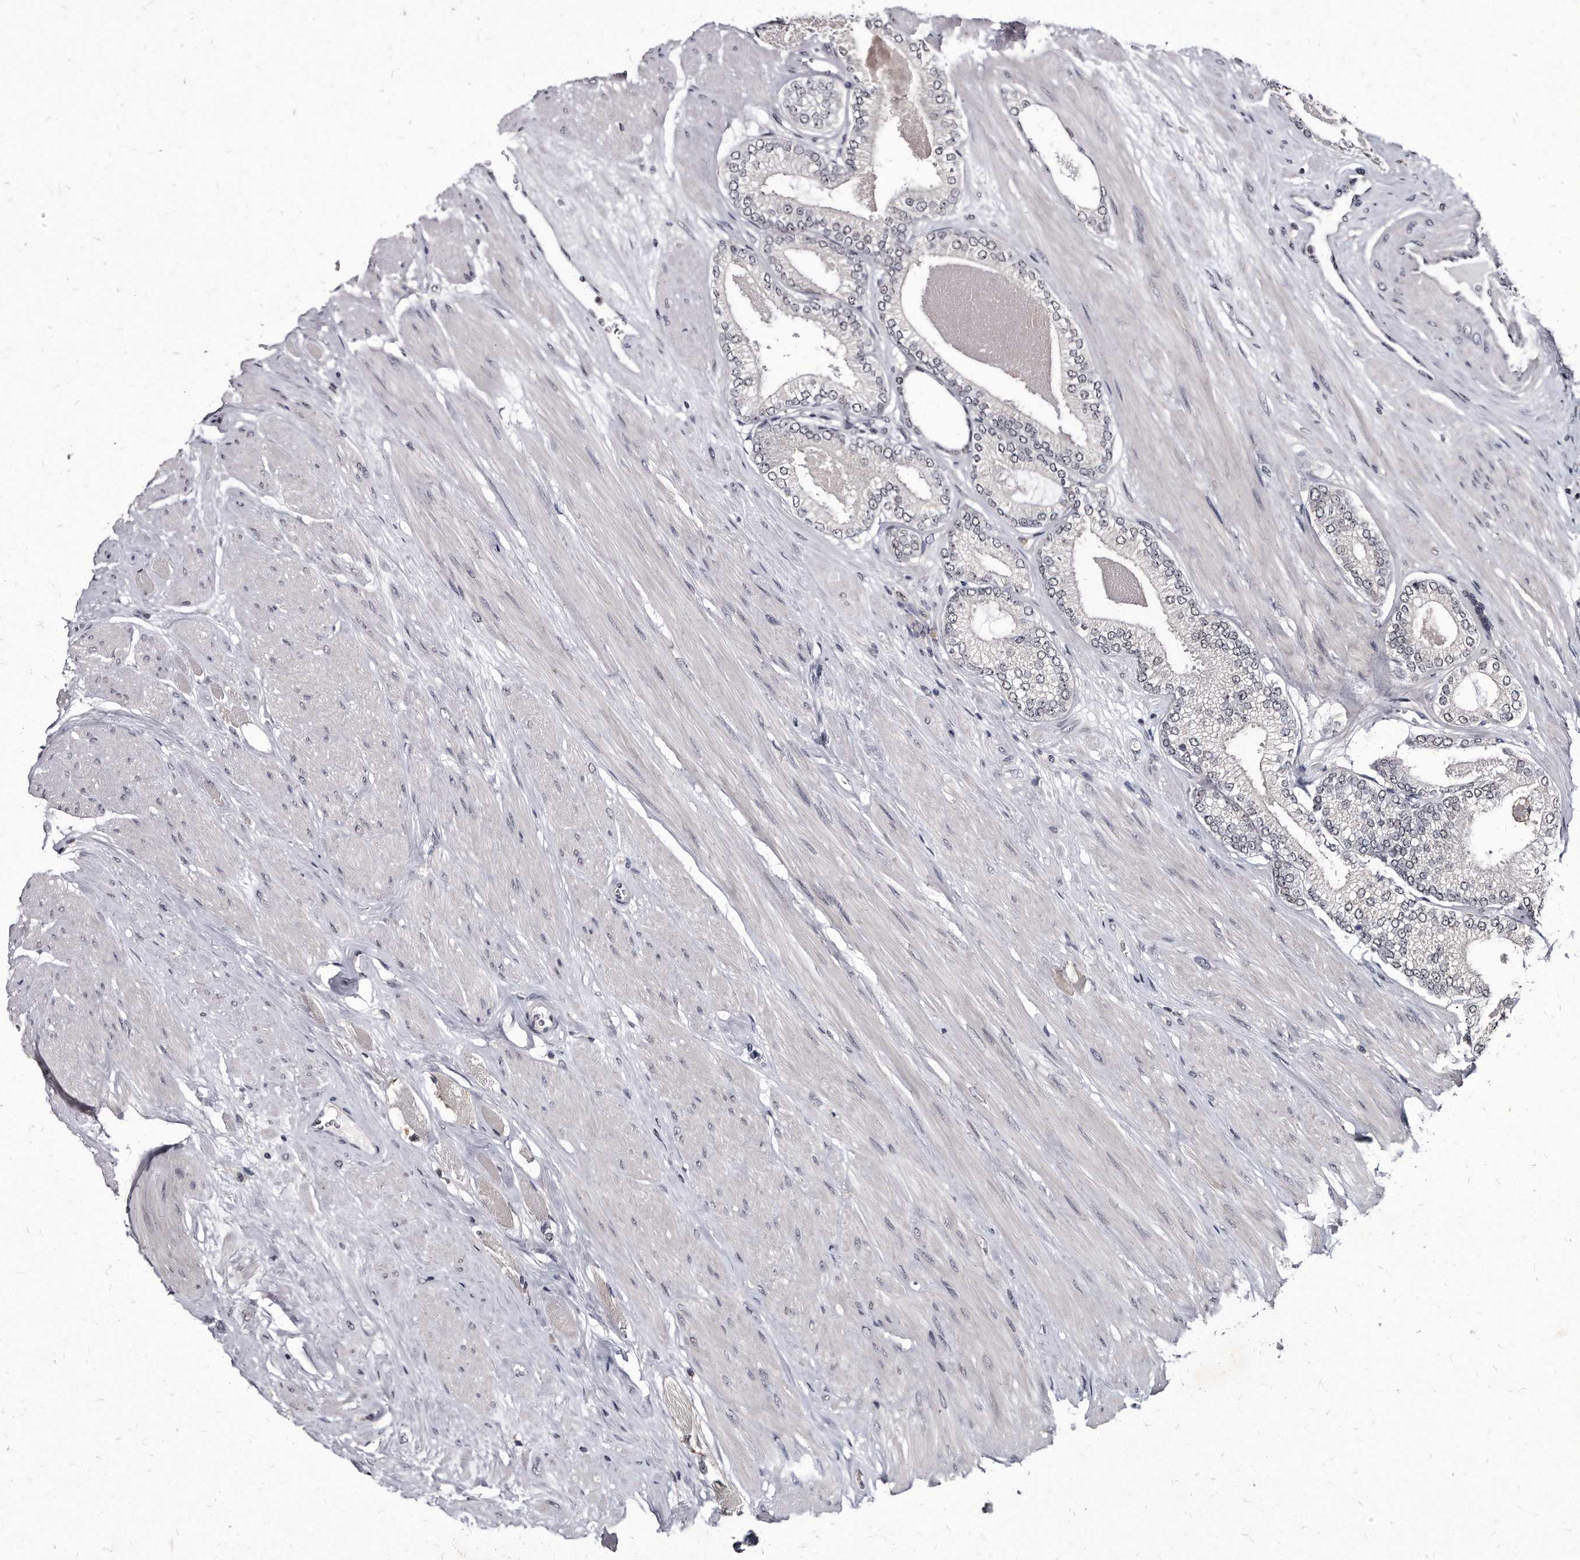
{"staining": {"intensity": "negative", "quantity": "none", "location": "none"}, "tissue": "prostate cancer", "cell_type": "Tumor cells", "image_type": "cancer", "snomed": [{"axis": "morphology", "description": "Adenocarcinoma, High grade"}, {"axis": "topography", "description": "Prostate"}], "caption": "A high-resolution photomicrograph shows immunohistochemistry (IHC) staining of prostate adenocarcinoma (high-grade), which shows no significant staining in tumor cells.", "gene": "KLHDC3", "patient": {"sex": "male", "age": 61}}